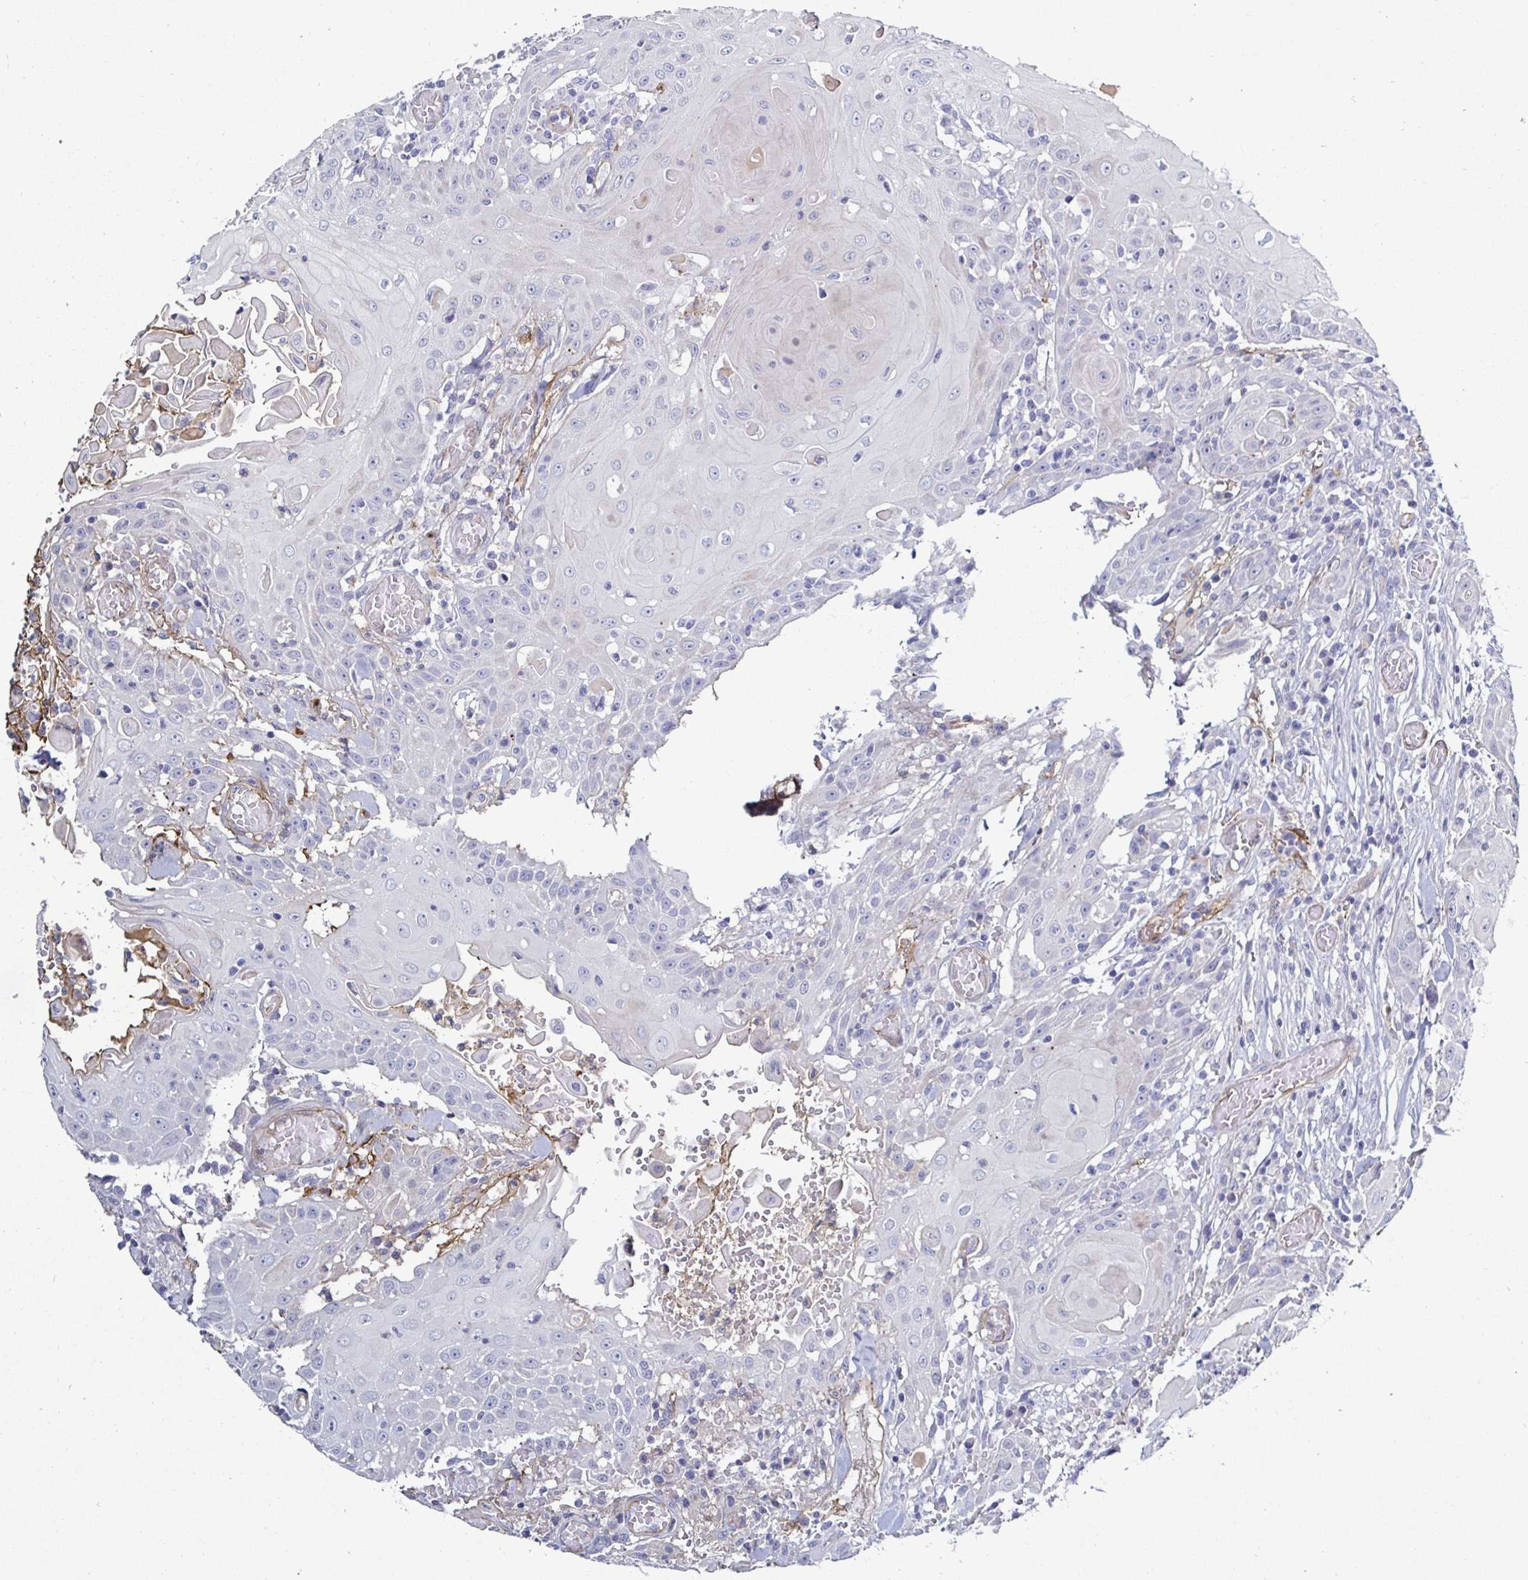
{"staining": {"intensity": "negative", "quantity": "none", "location": "none"}, "tissue": "head and neck cancer", "cell_type": "Tumor cells", "image_type": "cancer", "snomed": [{"axis": "morphology", "description": "Normal tissue, NOS"}, {"axis": "morphology", "description": "Squamous cell carcinoma, NOS"}, {"axis": "topography", "description": "Oral tissue"}, {"axis": "topography", "description": "Head-Neck"}], "caption": "Squamous cell carcinoma (head and neck) stained for a protein using immunohistochemistry displays no positivity tumor cells.", "gene": "ACSBG2", "patient": {"sex": "female", "age": 55}}